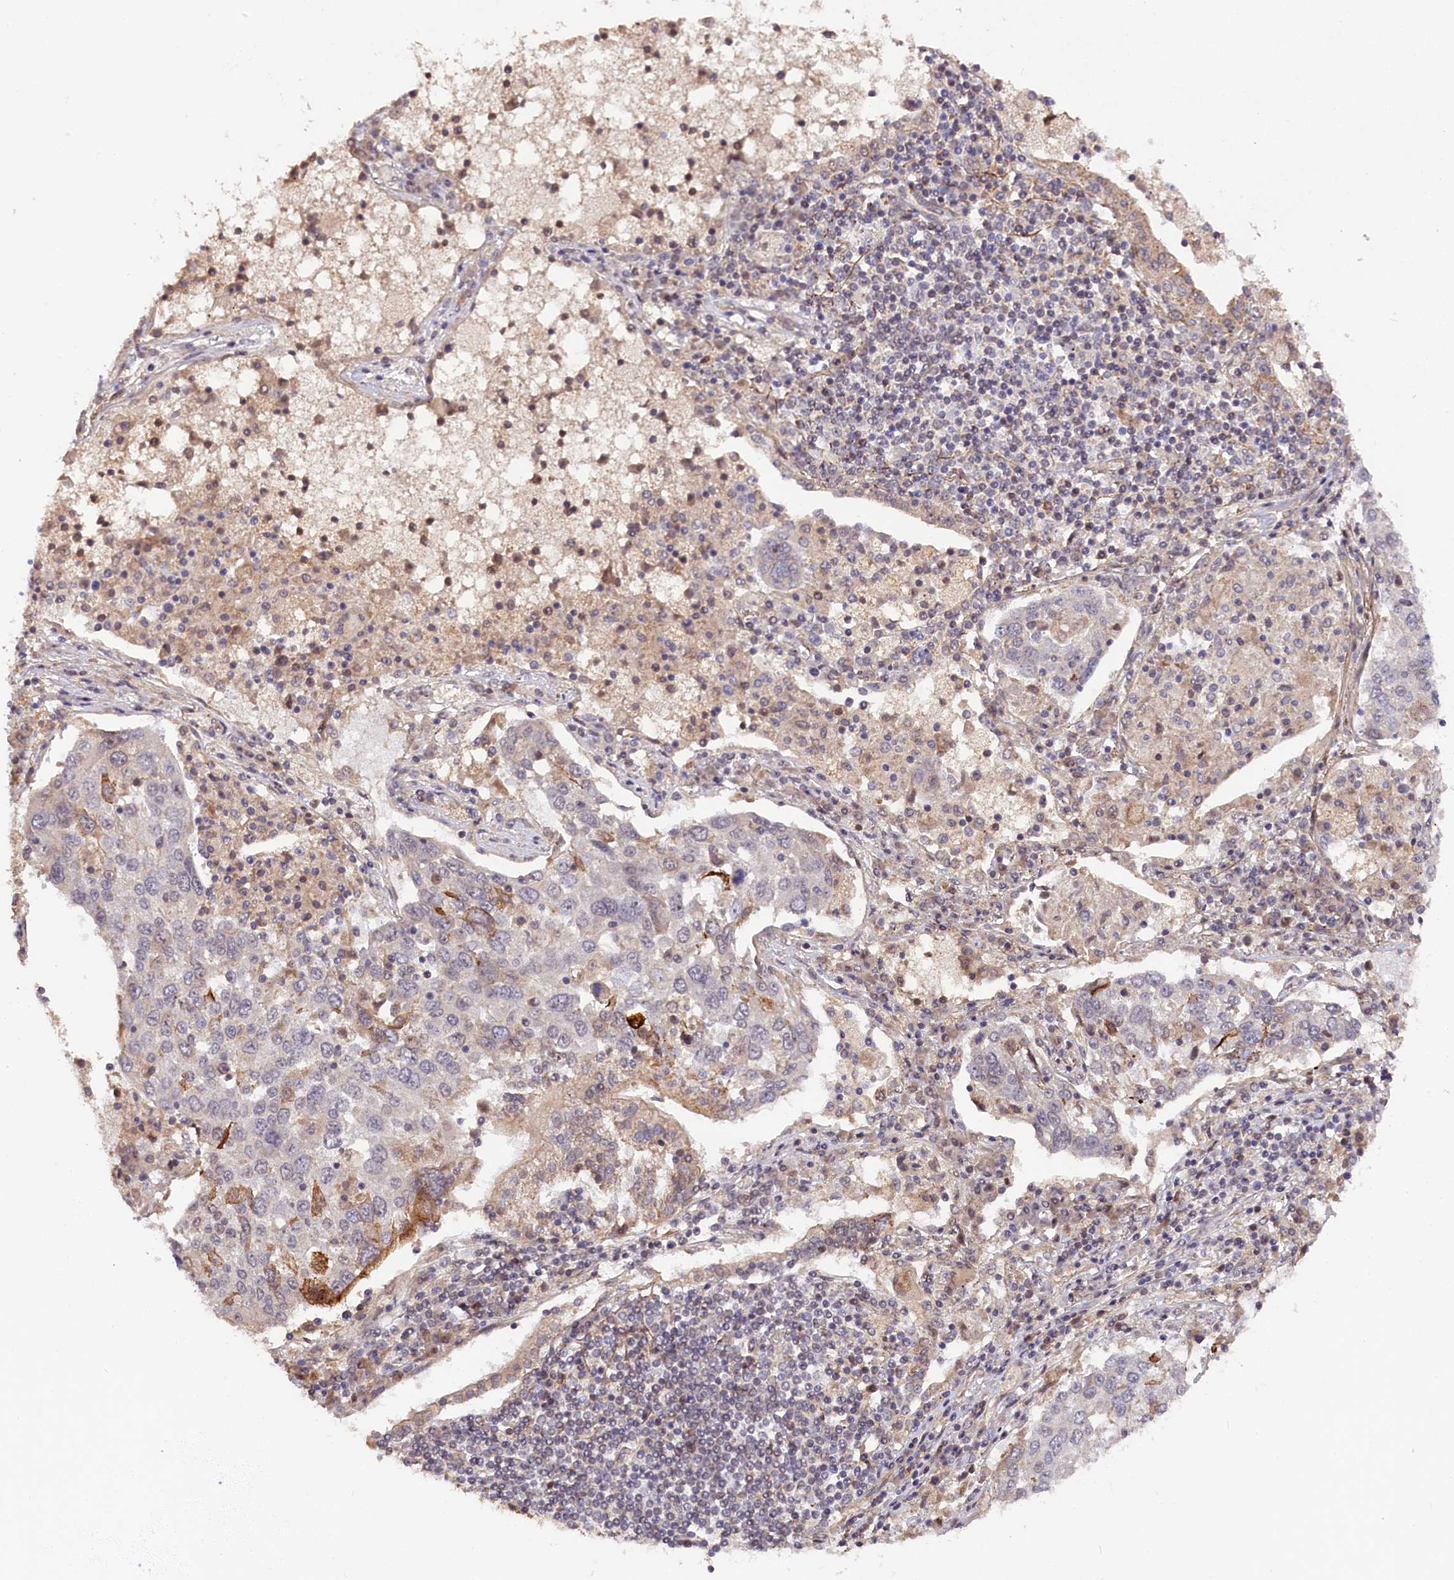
{"staining": {"intensity": "strong", "quantity": "<25%", "location": "cytoplasmic/membranous"}, "tissue": "lung cancer", "cell_type": "Tumor cells", "image_type": "cancer", "snomed": [{"axis": "morphology", "description": "Squamous cell carcinoma, NOS"}, {"axis": "topography", "description": "Lung"}], "caption": "A histopathology image of human squamous cell carcinoma (lung) stained for a protein demonstrates strong cytoplasmic/membranous brown staining in tumor cells.", "gene": "ZNF480", "patient": {"sex": "male", "age": 65}}